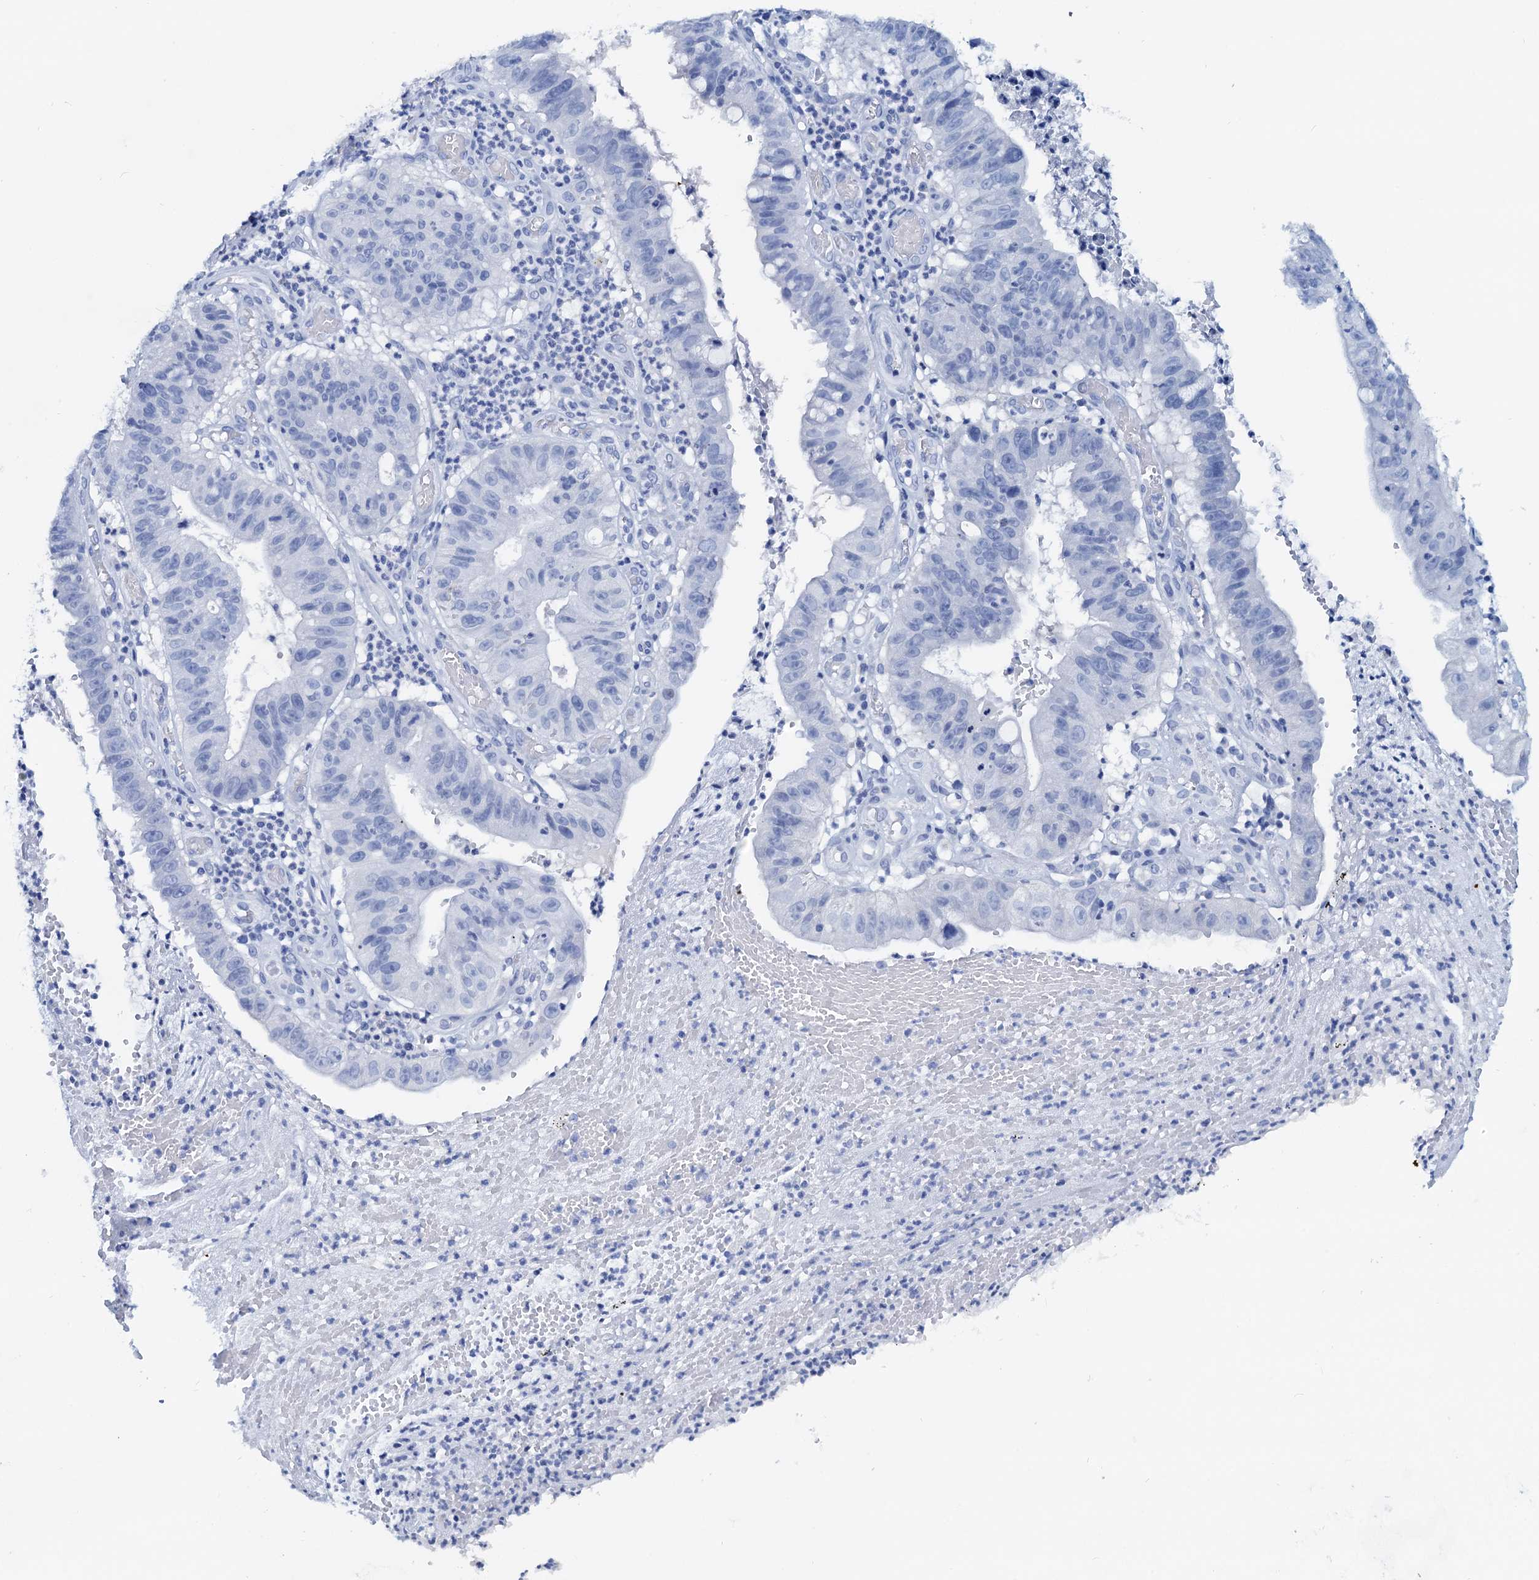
{"staining": {"intensity": "negative", "quantity": "none", "location": "none"}, "tissue": "stomach cancer", "cell_type": "Tumor cells", "image_type": "cancer", "snomed": [{"axis": "morphology", "description": "Adenocarcinoma, NOS"}, {"axis": "topography", "description": "Stomach"}], "caption": "Tumor cells show no significant staining in stomach cancer.", "gene": "PTGES3", "patient": {"sex": "male", "age": 59}}